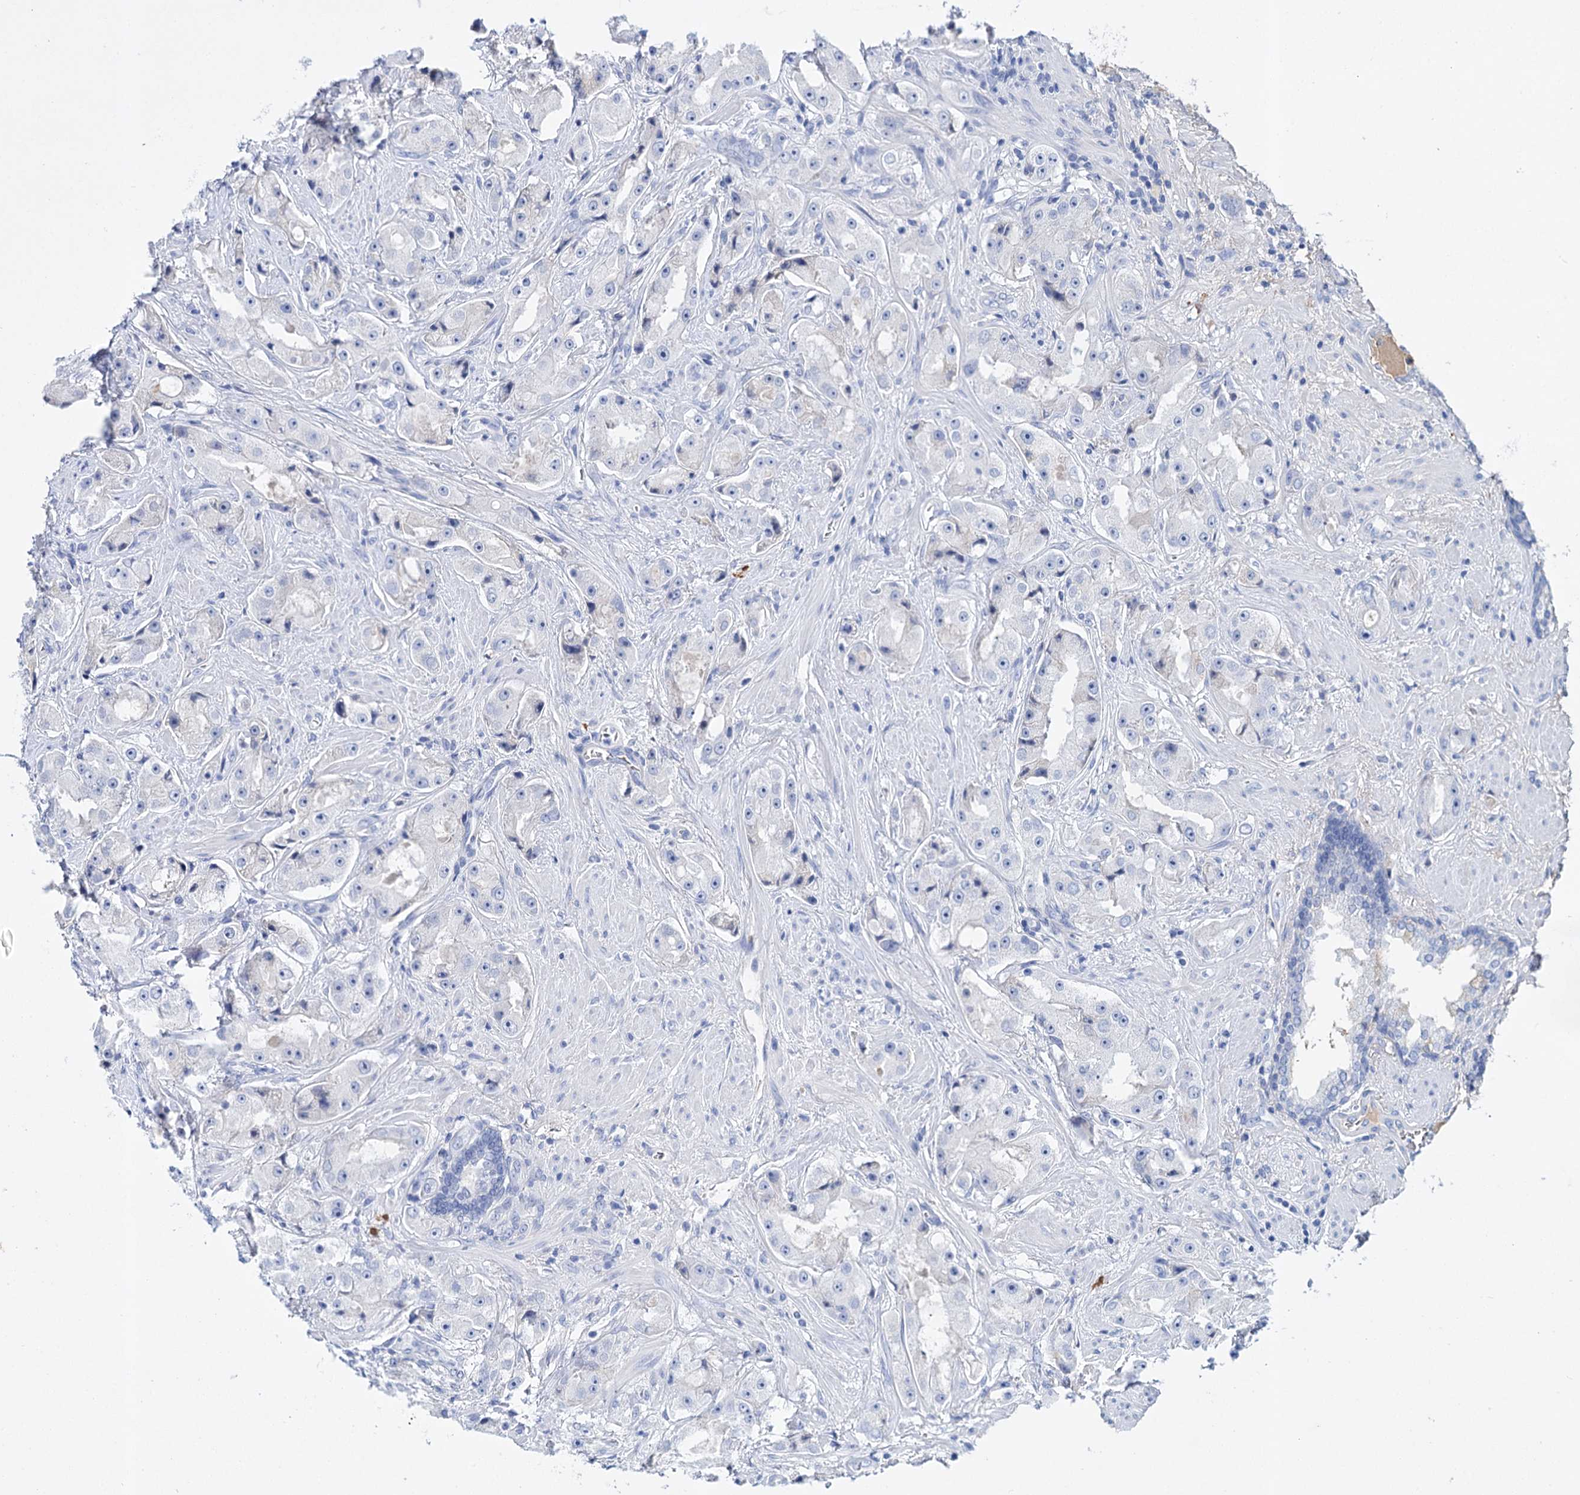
{"staining": {"intensity": "negative", "quantity": "none", "location": "none"}, "tissue": "prostate cancer", "cell_type": "Tumor cells", "image_type": "cancer", "snomed": [{"axis": "morphology", "description": "Adenocarcinoma, High grade"}, {"axis": "topography", "description": "Prostate"}], "caption": "High magnification brightfield microscopy of adenocarcinoma (high-grade) (prostate) stained with DAB (brown) and counterstained with hematoxylin (blue): tumor cells show no significant staining.", "gene": "FBXW12", "patient": {"sex": "male", "age": 73}}